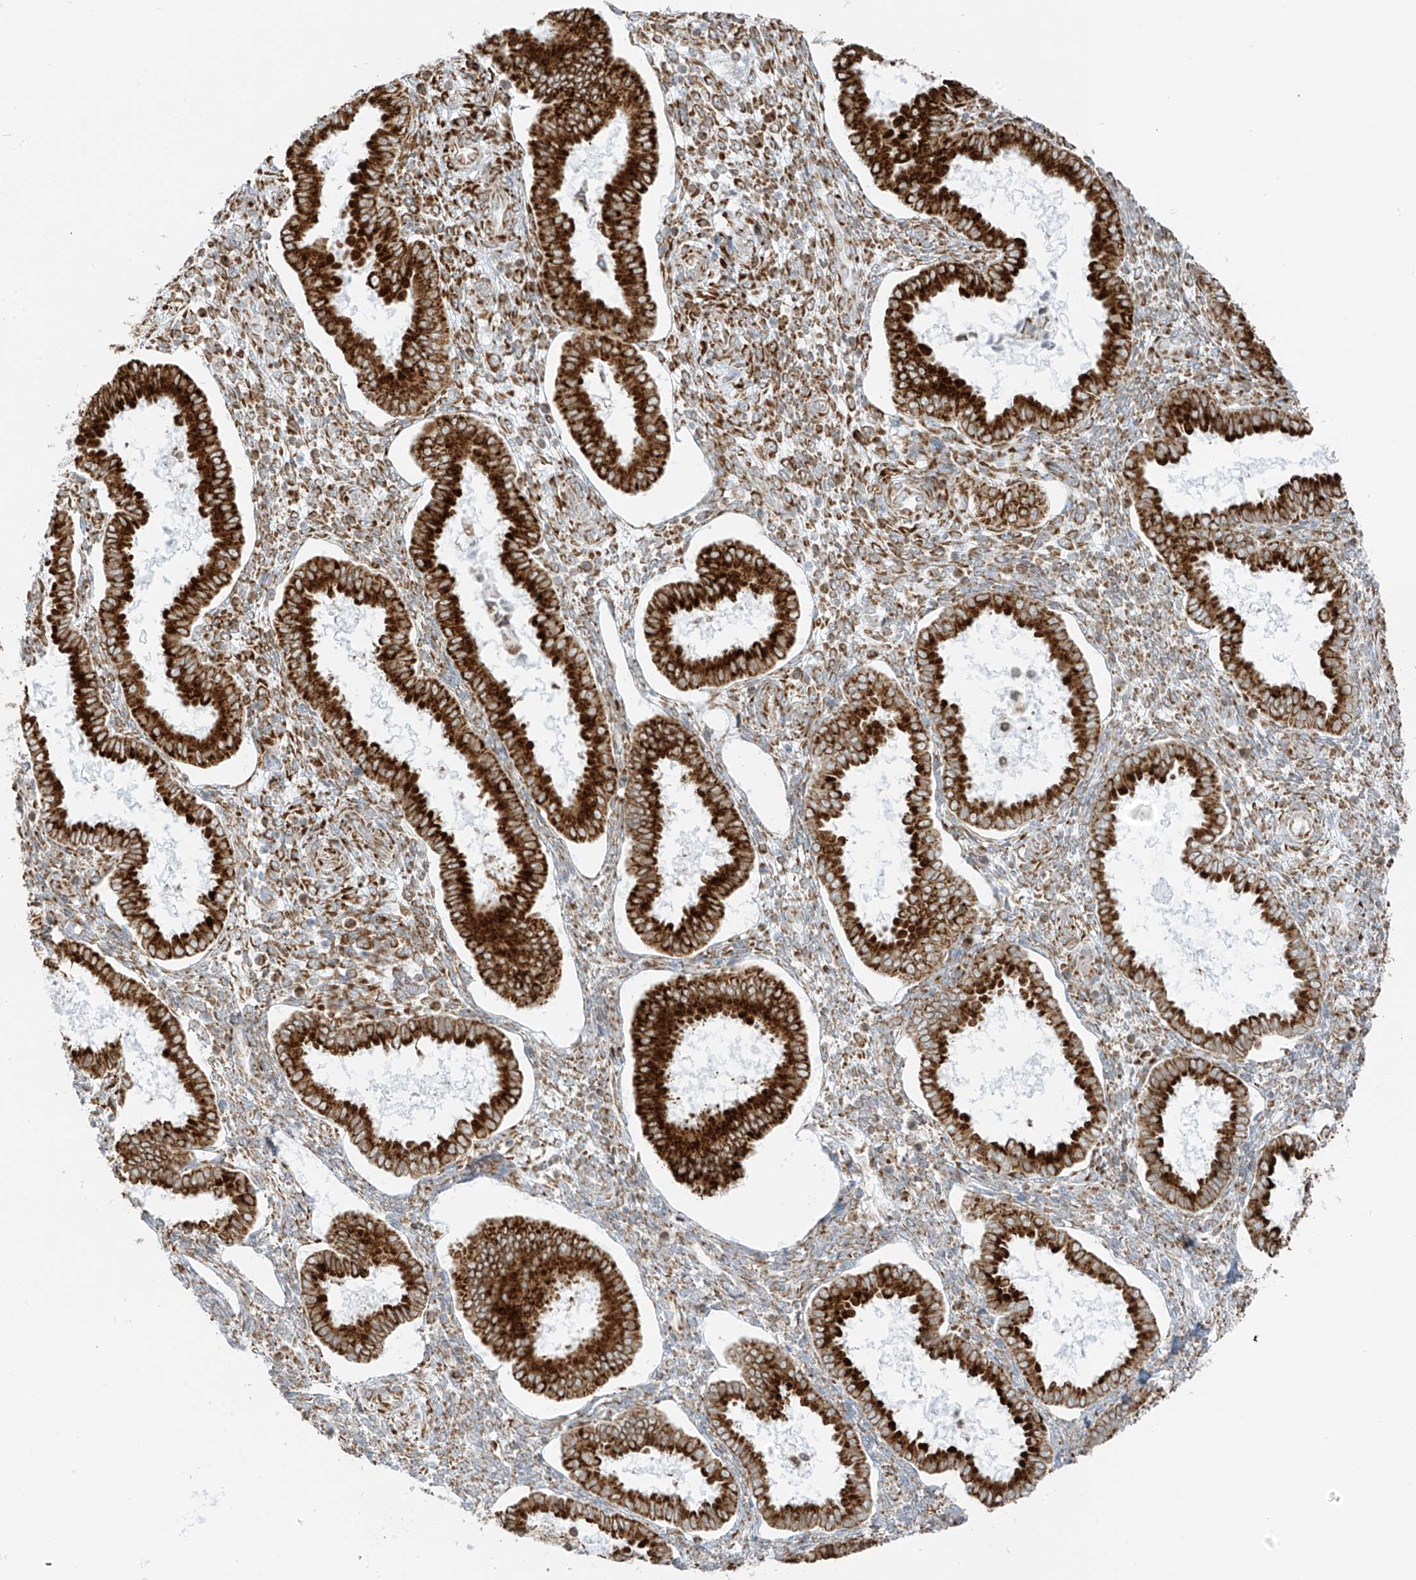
{"staining": {"intensity": "moderate", "quantity": "25%-75%", "location": "cytoplasmic/membranous"}, "tissue": "endometrium", "cell_type": "Cells in endometrial stroma", "image_type": "normal", "snomed": [{"axis": "morphology", "description": "Normal tissue, NOS"}, {"axis": "topography", "description": "Endometrium"}], "caption": "Endometrium stained with a brown dye exhibits moderate cytoplasmic/membranous positive expression in approximately 25%-75% of cells in endometrial stroma.", "gene": "LRRC59", "patient": {"sex": "female", "age": 24}}